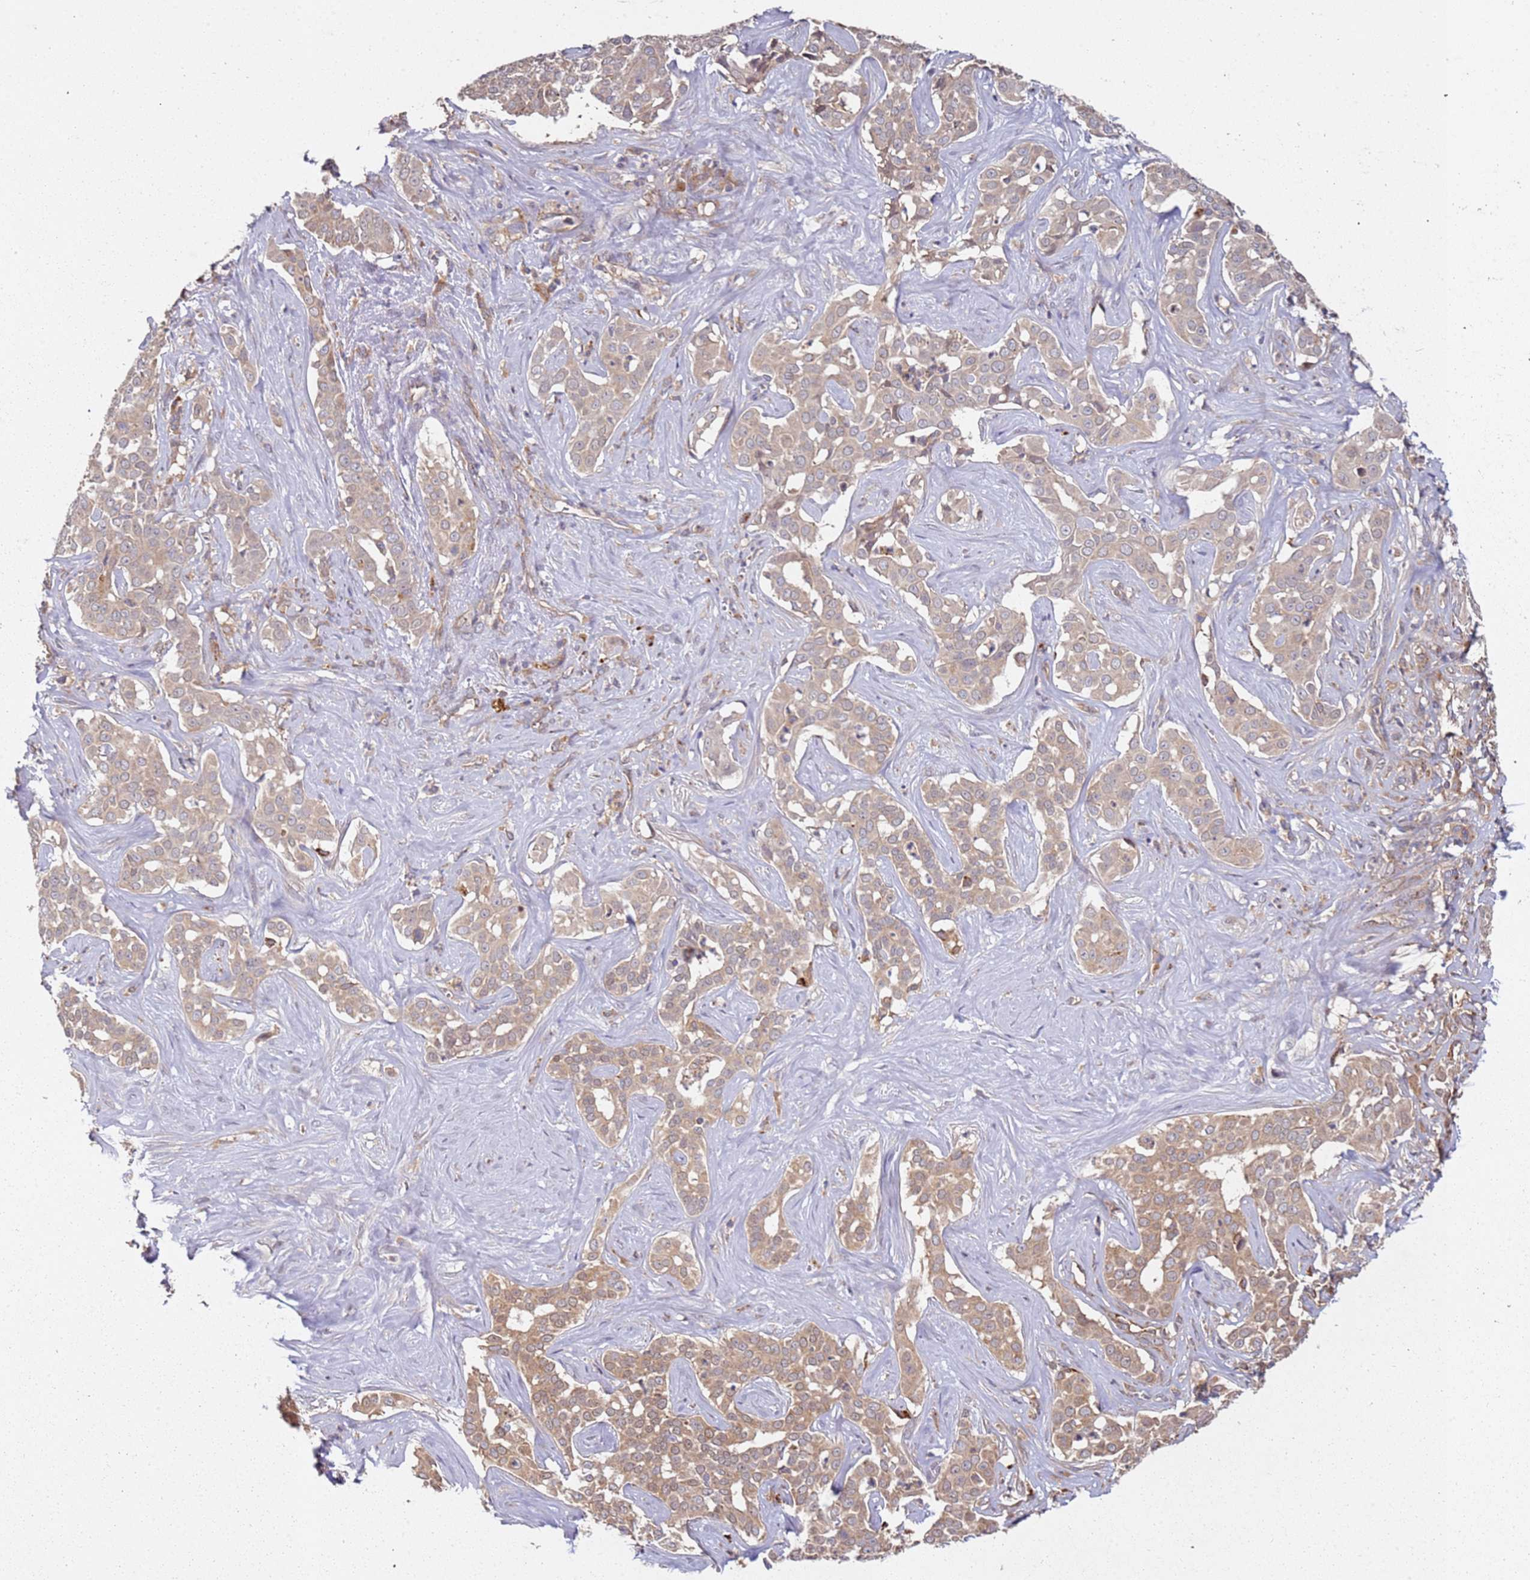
{"staining": {"intensity": "weak", "quantity": ">75%", "location": "cytoplasmic/membranous"}, "tissue": "liver cancer", "cell_type": "Tumor cells", "image_type": "cancer", "snomed": [{"axis": "morphology", "description": "Cholangiocarcinoma"}, {"axis": "topography", "description": "Liver"}], "caption": "Weak cytoplasmic/membranous expression is identified in about >75% of tumor cells in cholangiocarcinoma (liver).", "gene": "SCGB2B2", "patient": {"sex": "male", "age": 67}}